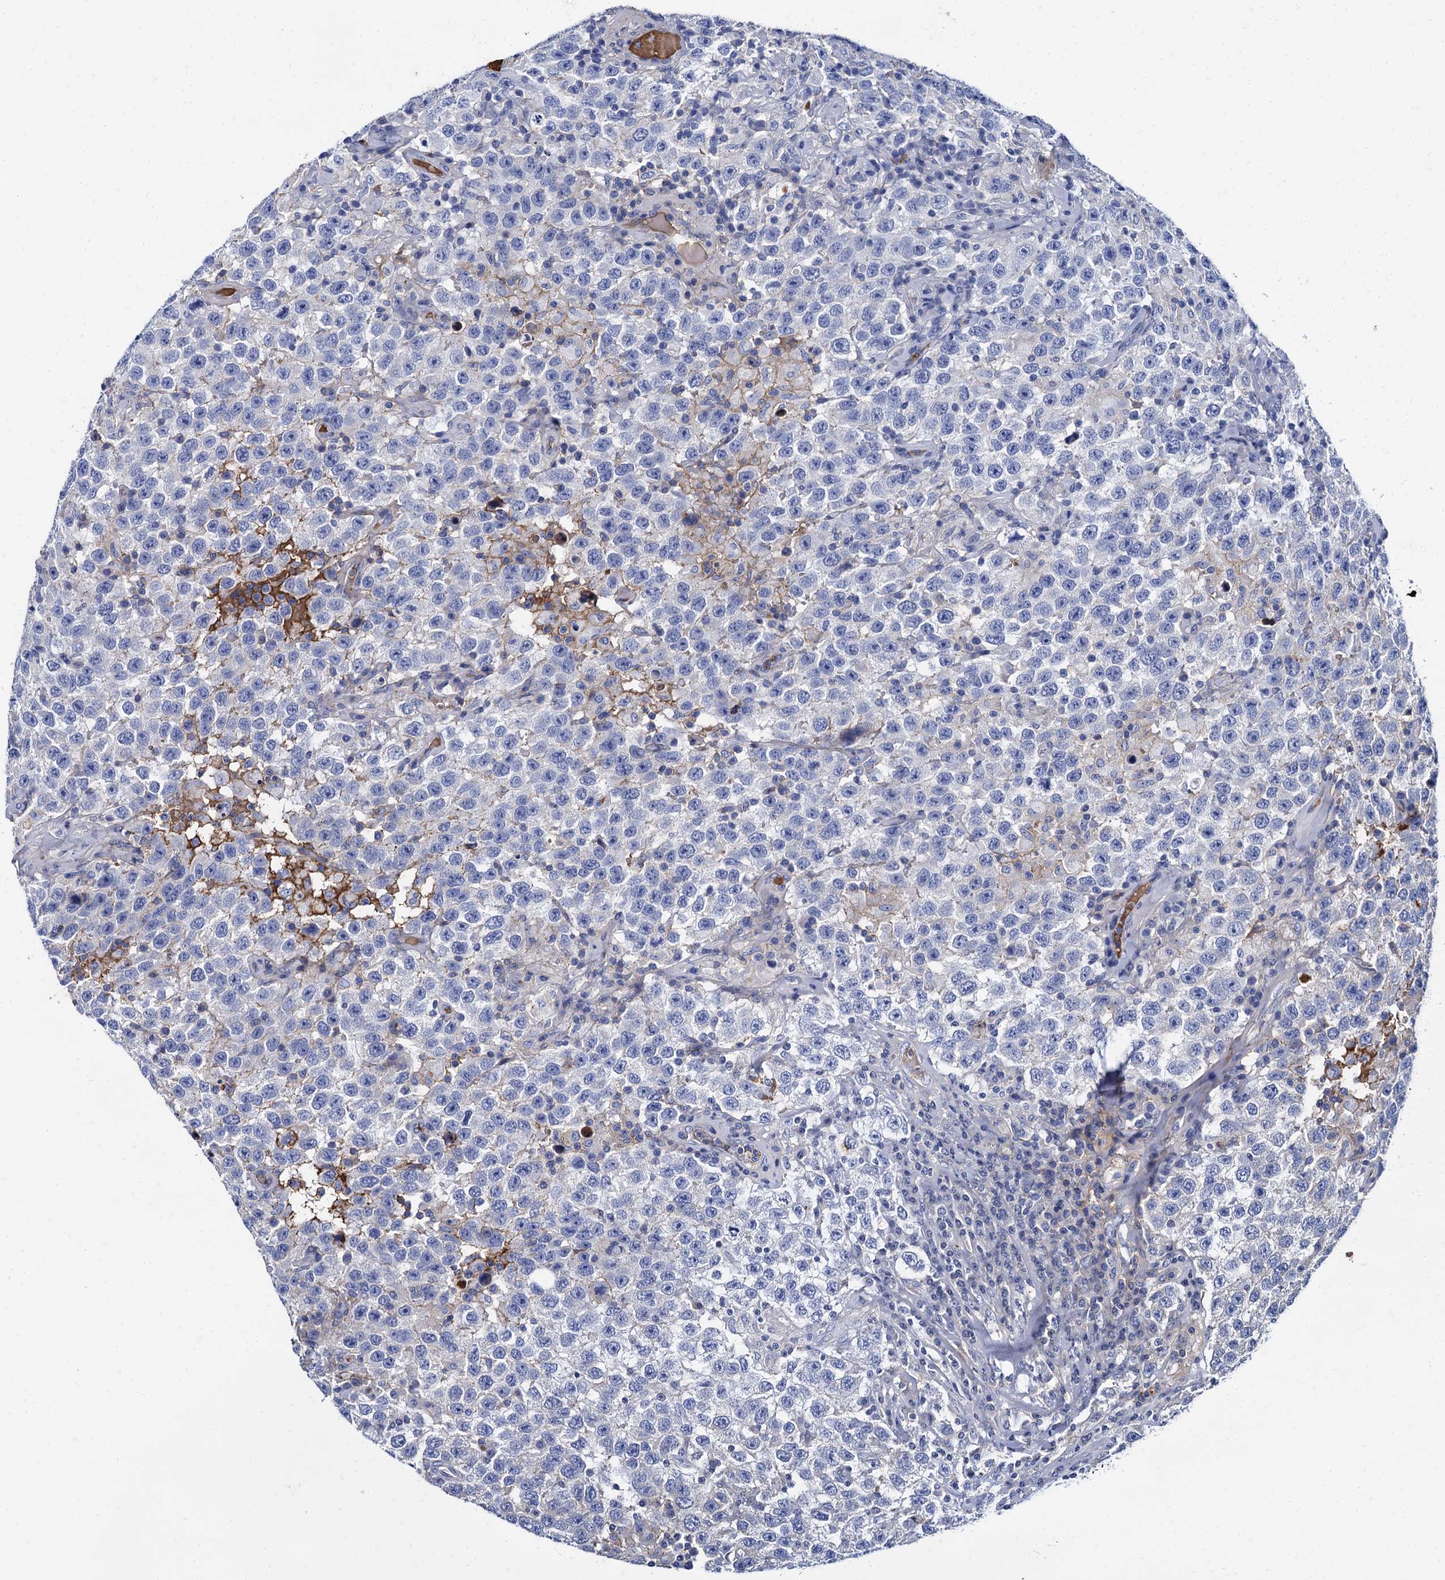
{"staining": {"intensity": "negative", "quantity": "none", "location": "none"}, "tissue": "testis cancer", "cell_type": "Tumor cells", "image_type": "cancer", "snomed": [{"axis": "morphology", "description": "Seminoma, NOS"}, {"axis": "topography", "description": "Testis"}], "caption": "This image is of testis cancer stained with IHC to label a protein in brown with the nuclei are counter-stained blue. There is no staining in tumor cells.", "gene": "TMEM72", "patient": {"sex": "male", "age": 41}}